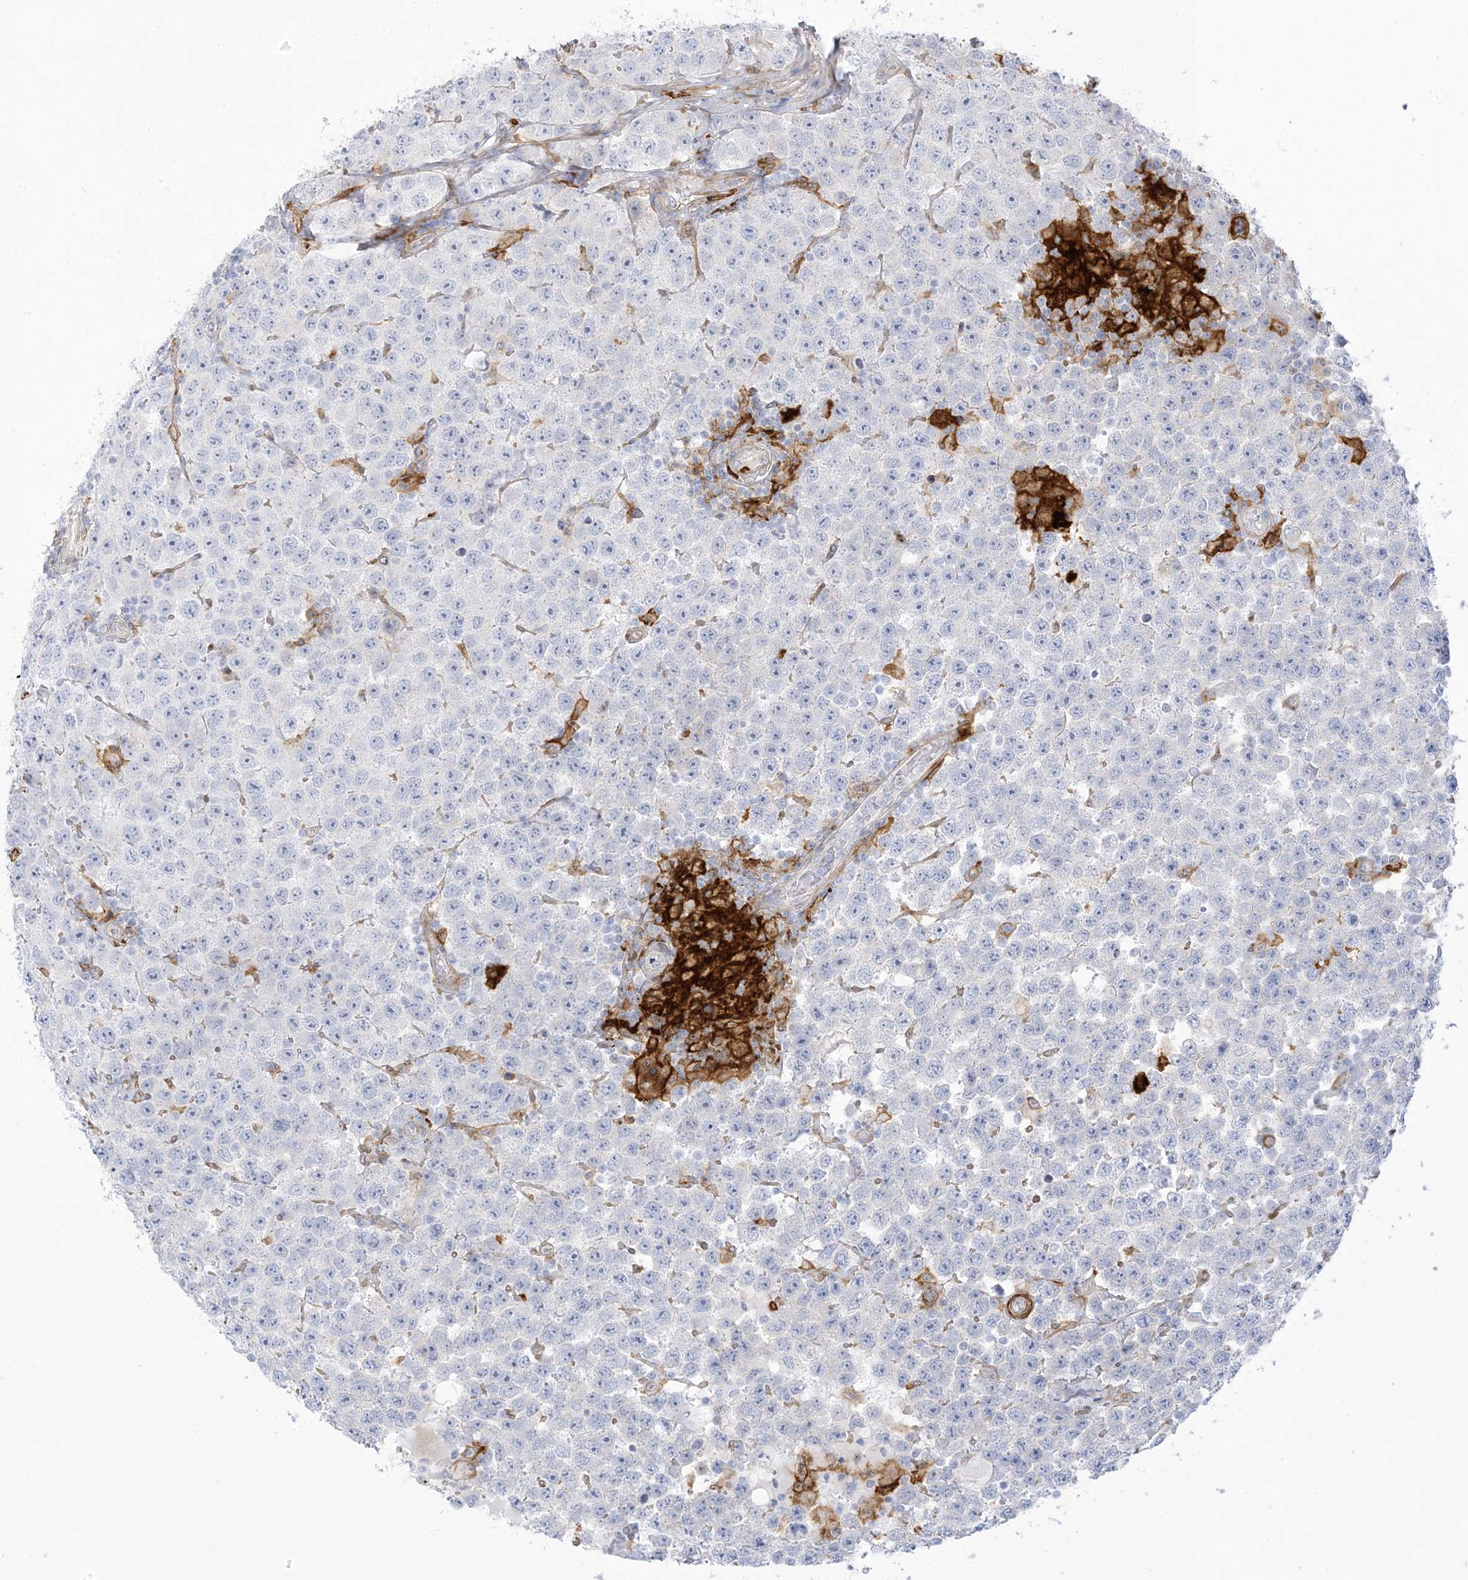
{"staining": {"intensity": "negative", "quantity": "none", "location": "none"}, "tissue": "testis cancer", "cell_type": "Tumor cells", "image_type": "cancer", "snomed": [{"axis": "morphology", "description": "Seminoma, NOS"}, {"axis": "topography", "description": "Testis"}], "caption": "Immunohistochemistry (IHC) of human testis seminoma demonstrates no positivity in tumor cells.", "gene": "ICMT", "patient": {"sex": "male", "age": 28}}